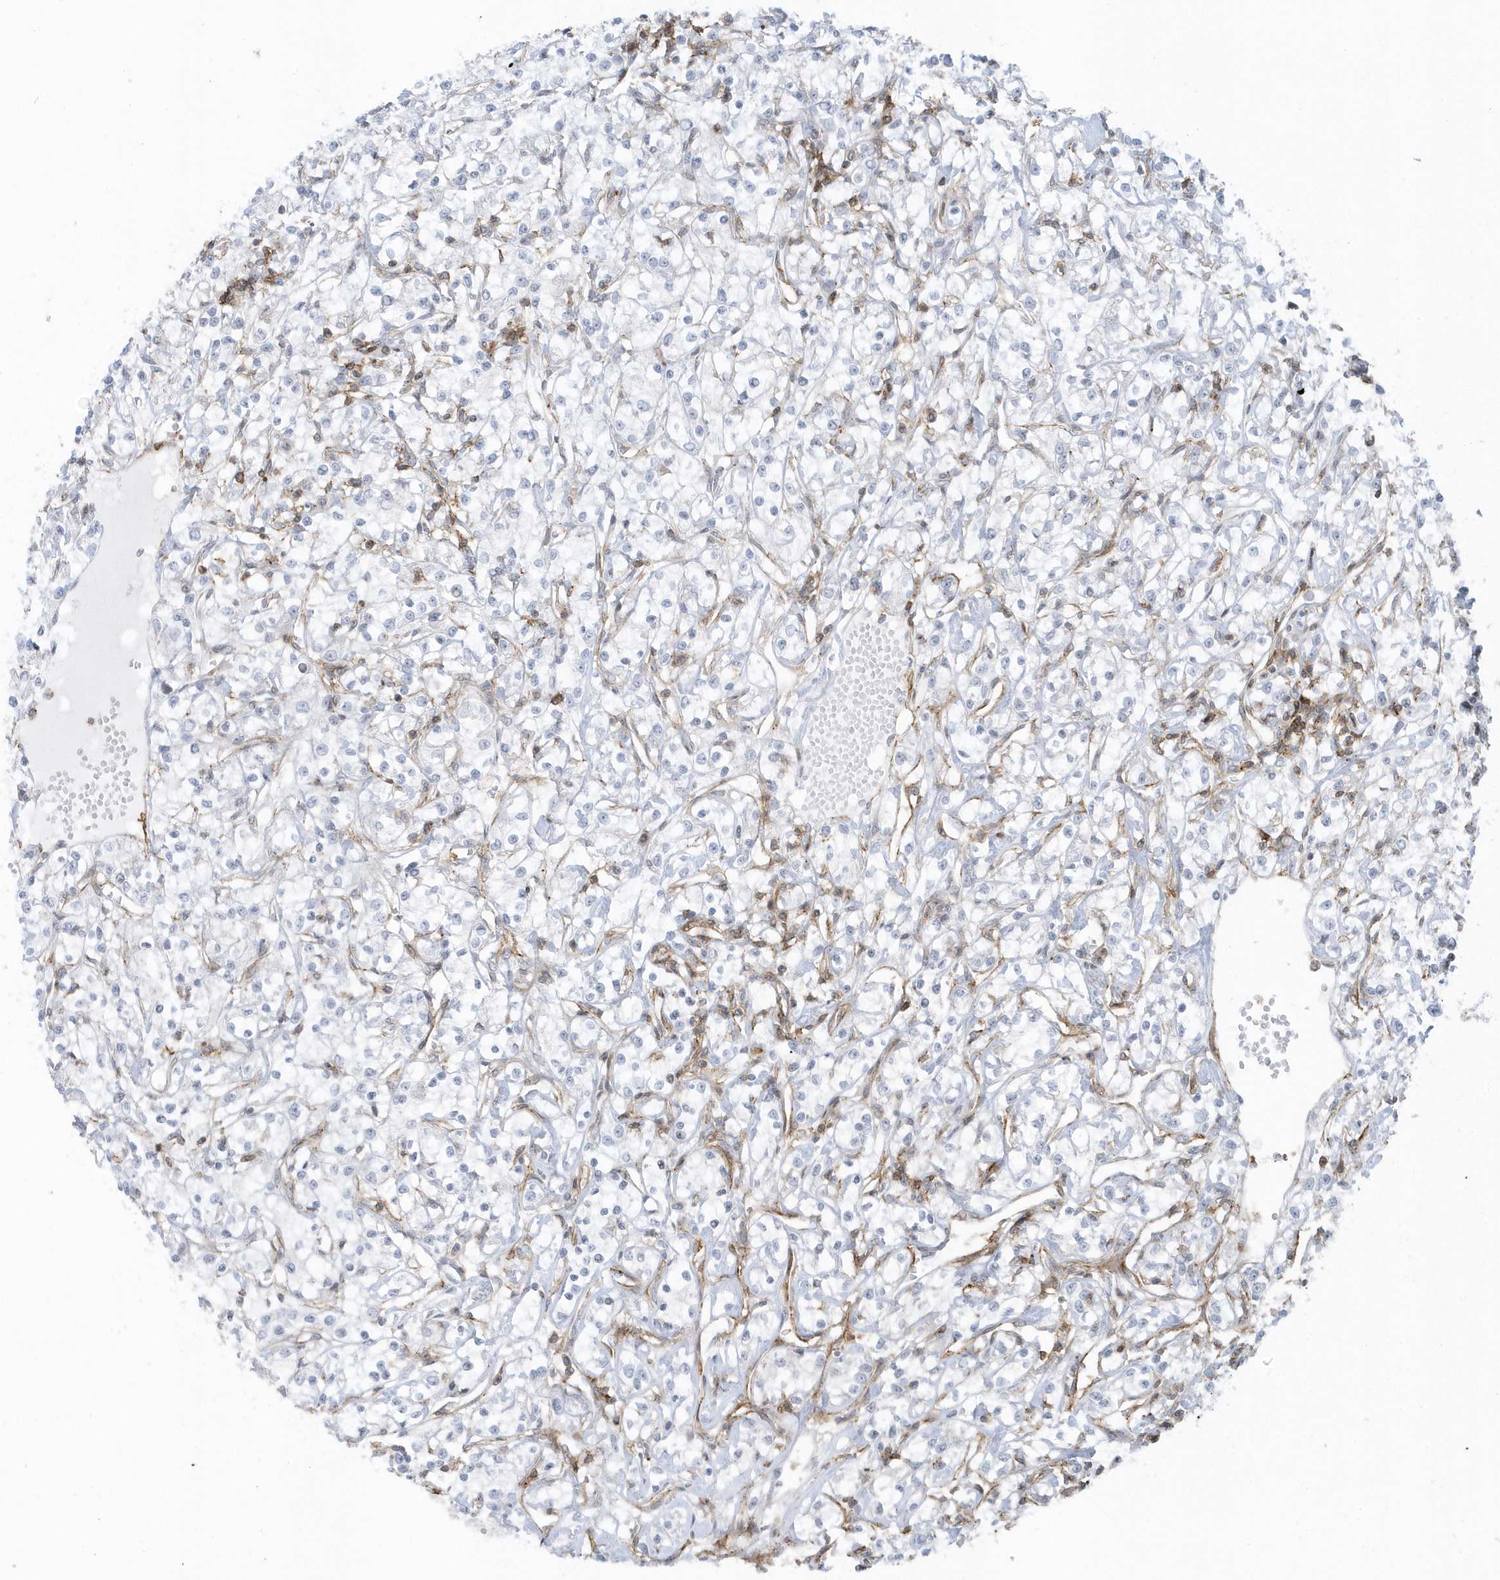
{"staining": {"intensity": "negative", "quantity": "none", "location": "none"}, "tissue": "renal cancer", "cell_type": "Tumor cells", "image_type": "cancer", "snomed": [{"axis": "morphology", "description": "Adenocarcinoma, NOS"}, {"axis": "topography", "description": "Kidney"}], "caption": "A high-resolution photomicrograph shows immunohistochemistry (IHC) staining of adenocarcinoma (renal), which demonstrates no significant positivity in tumor cells.", "gene": "CACNB2", "patient": {"sex": "female", "age": 59}}